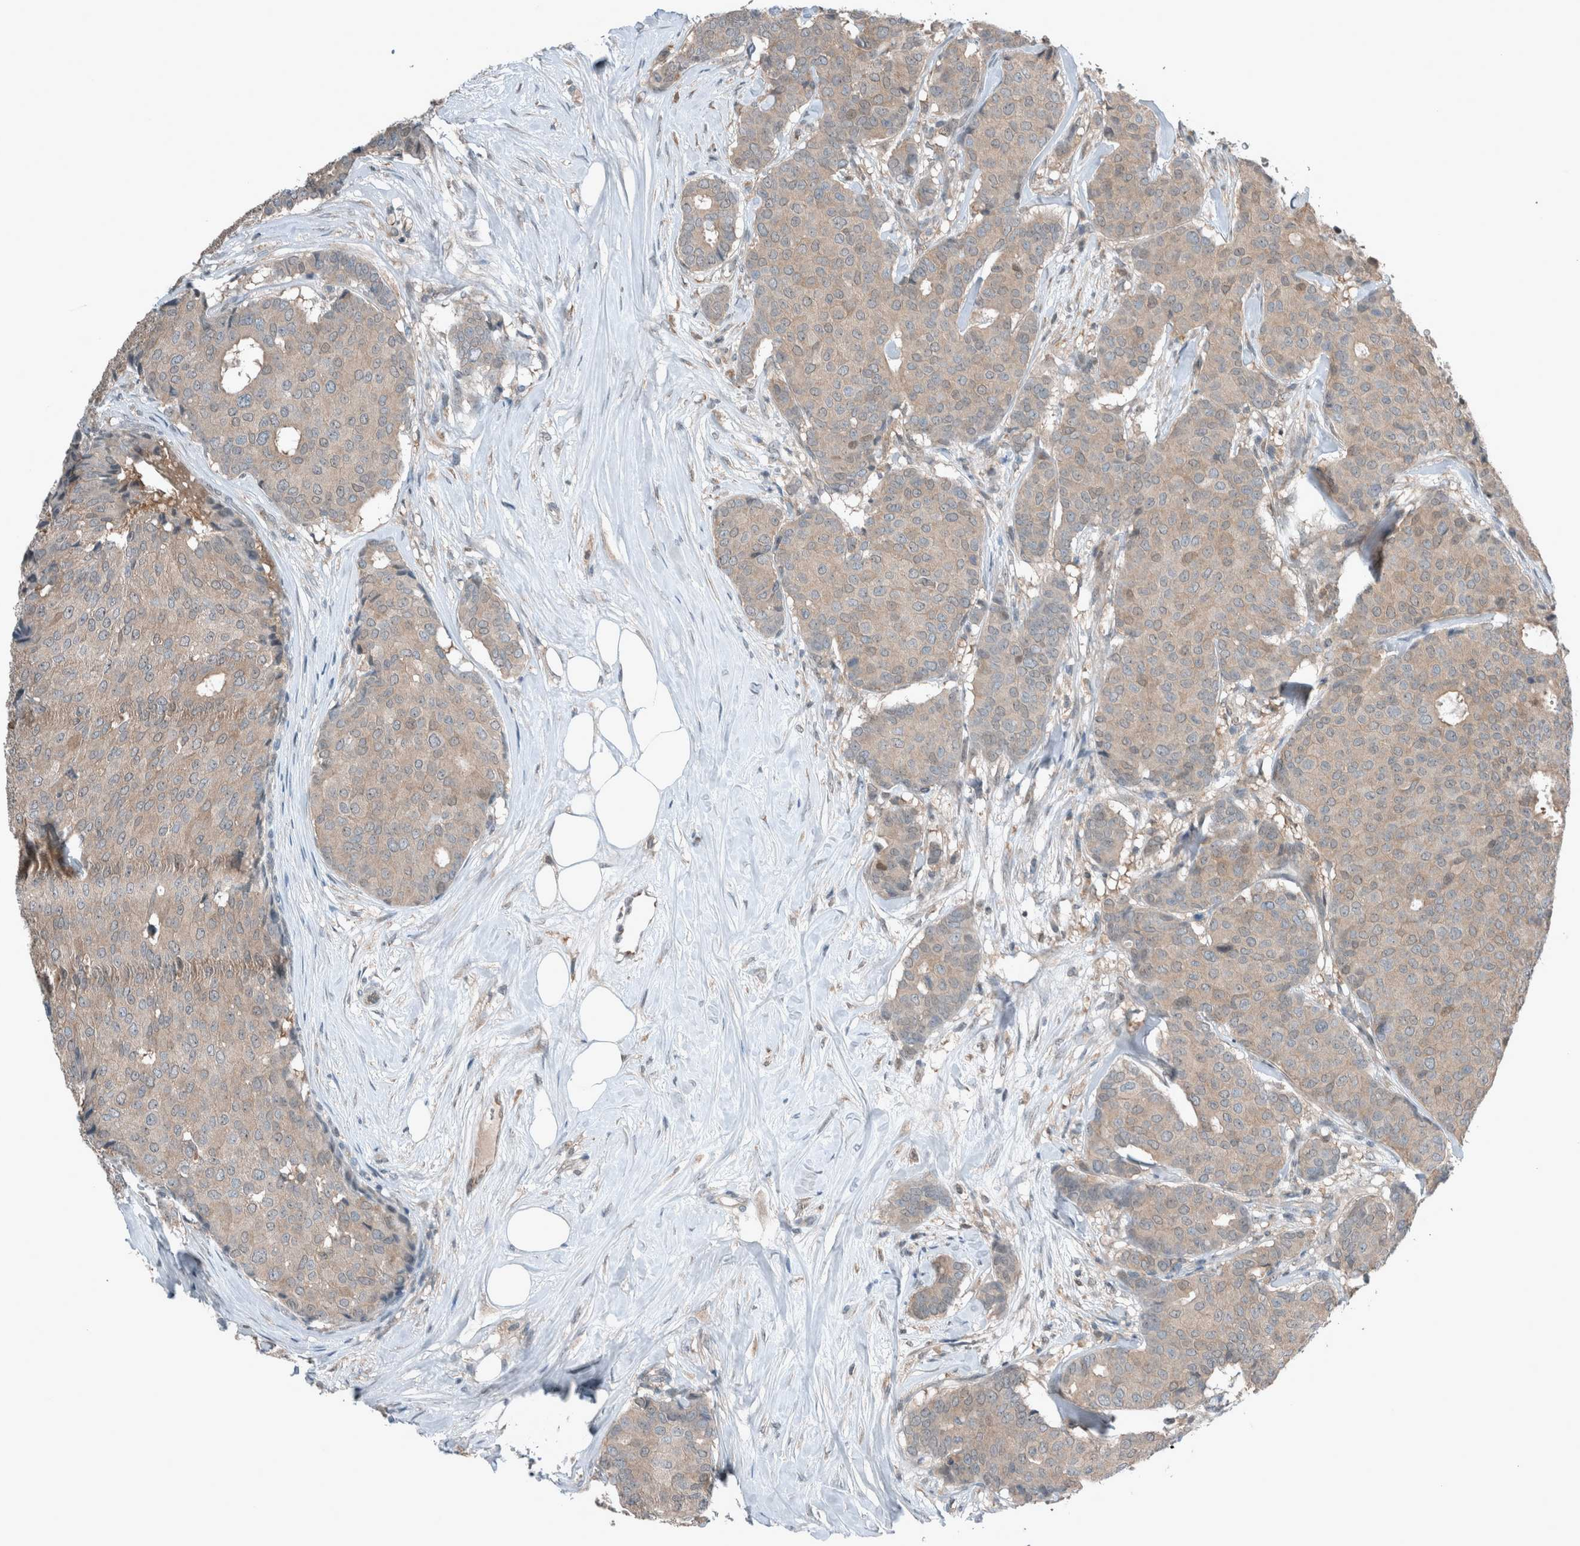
{"staining": {"intensity": "weak", "quantity": "<25%", "location": "cytoplasmic/membranous"}, "tissue": "breast cancer", "cell_type": "Tumor cells", "image_type": "cancer", "snomed": [{"axis": "morphology", "description": "Duct carcinoma"}, {"axis": "topography", "description": "Breast"}], "caption": "A micrograph of breast cancer (infiltrating ductal carcinoma) stained for a protein shows no brown staining in tumor cells. (Immunohistochemistry, brightfield microscopy, high magnification).", "gene": "RALGDS", "patient": {"sex": "female", "age": 75}}